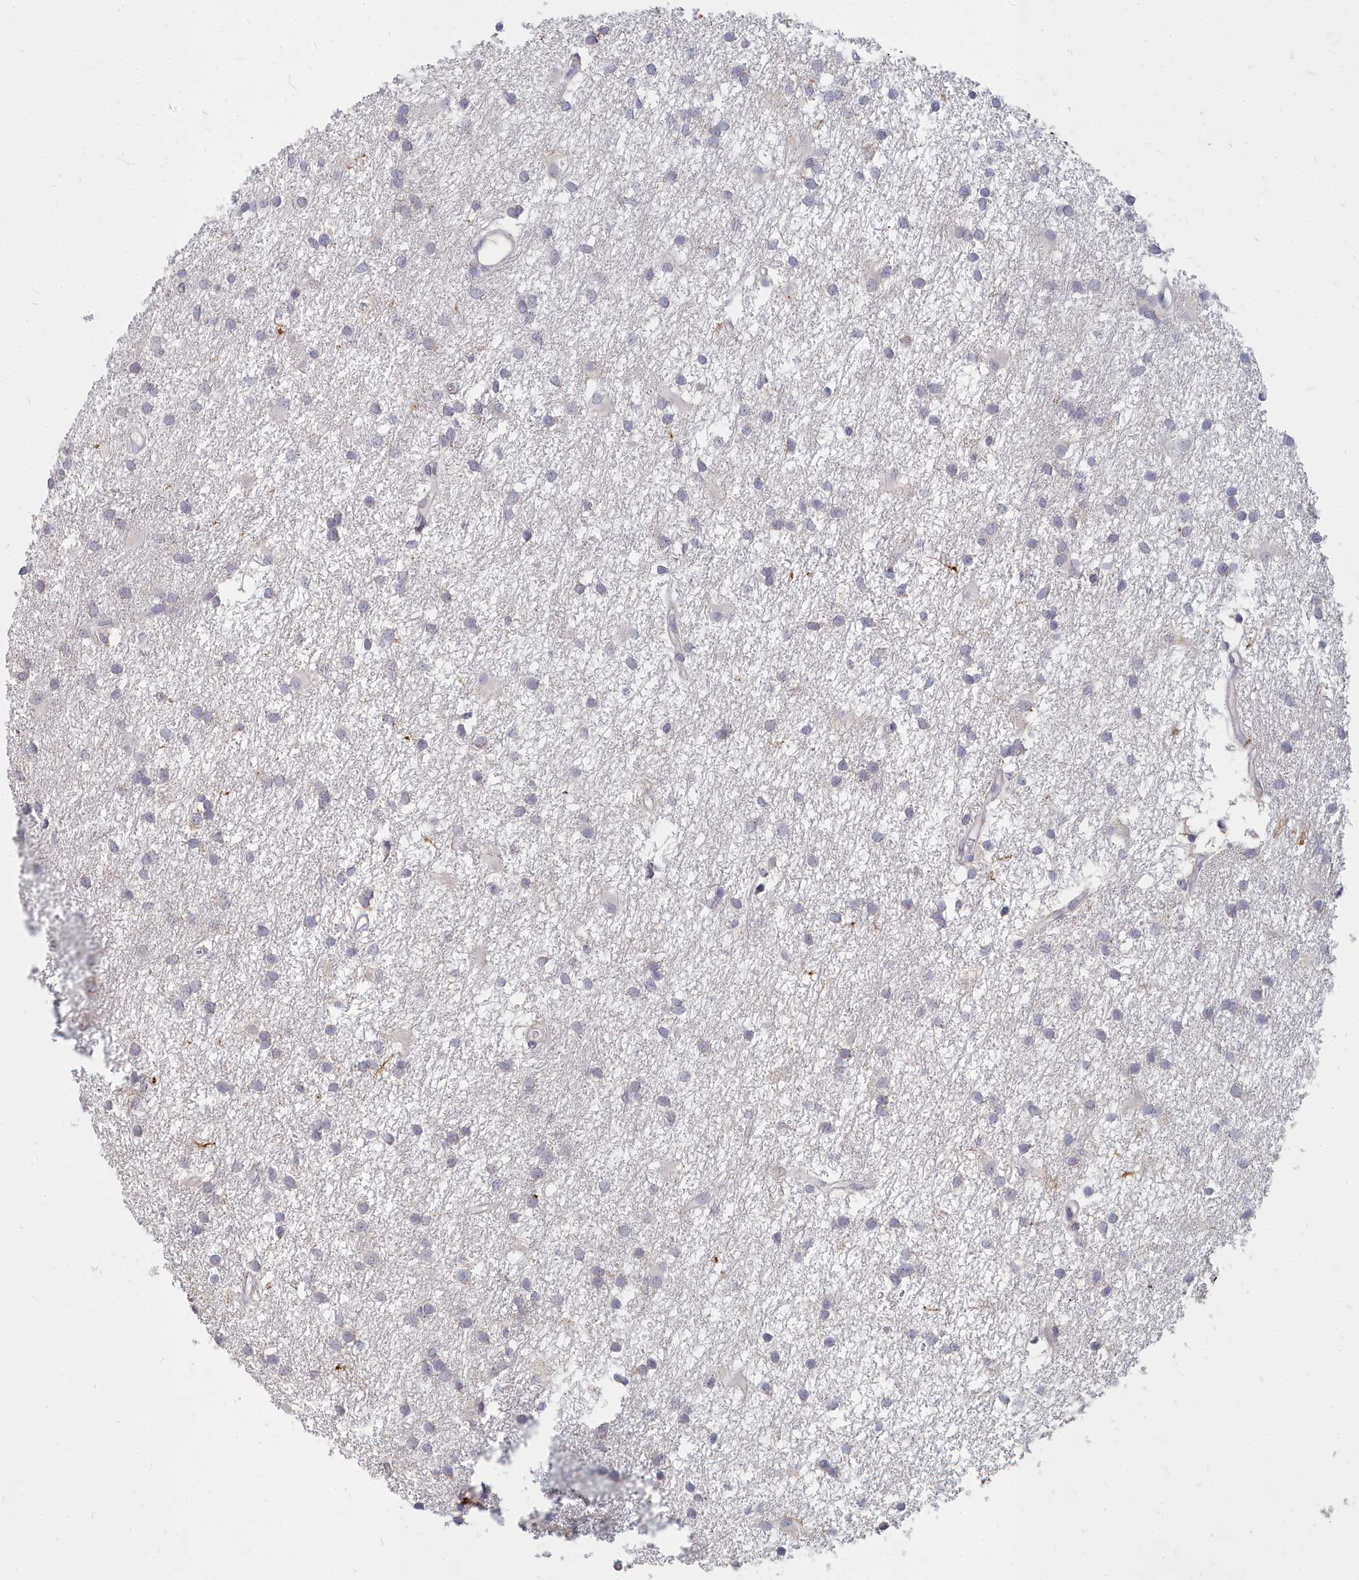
{"staining": {"intensity": "negative", "quantity": "none", "location": "none"}, "tissue": "glioma", "cell_type": "Tumor cells", "image_type": "cancer", "snomed": [{"axis": "morphology", "description": "Glioma, malignant, High grade"}, {"axis": "topography", "description": "Brain"}], "caption": "This is an immunohistochemistry image of human high-grade glioma (malignant). There is no expression in tumor cells.", "gene": "NOXA1", "patient": {"sex": "male", "age": 77}}